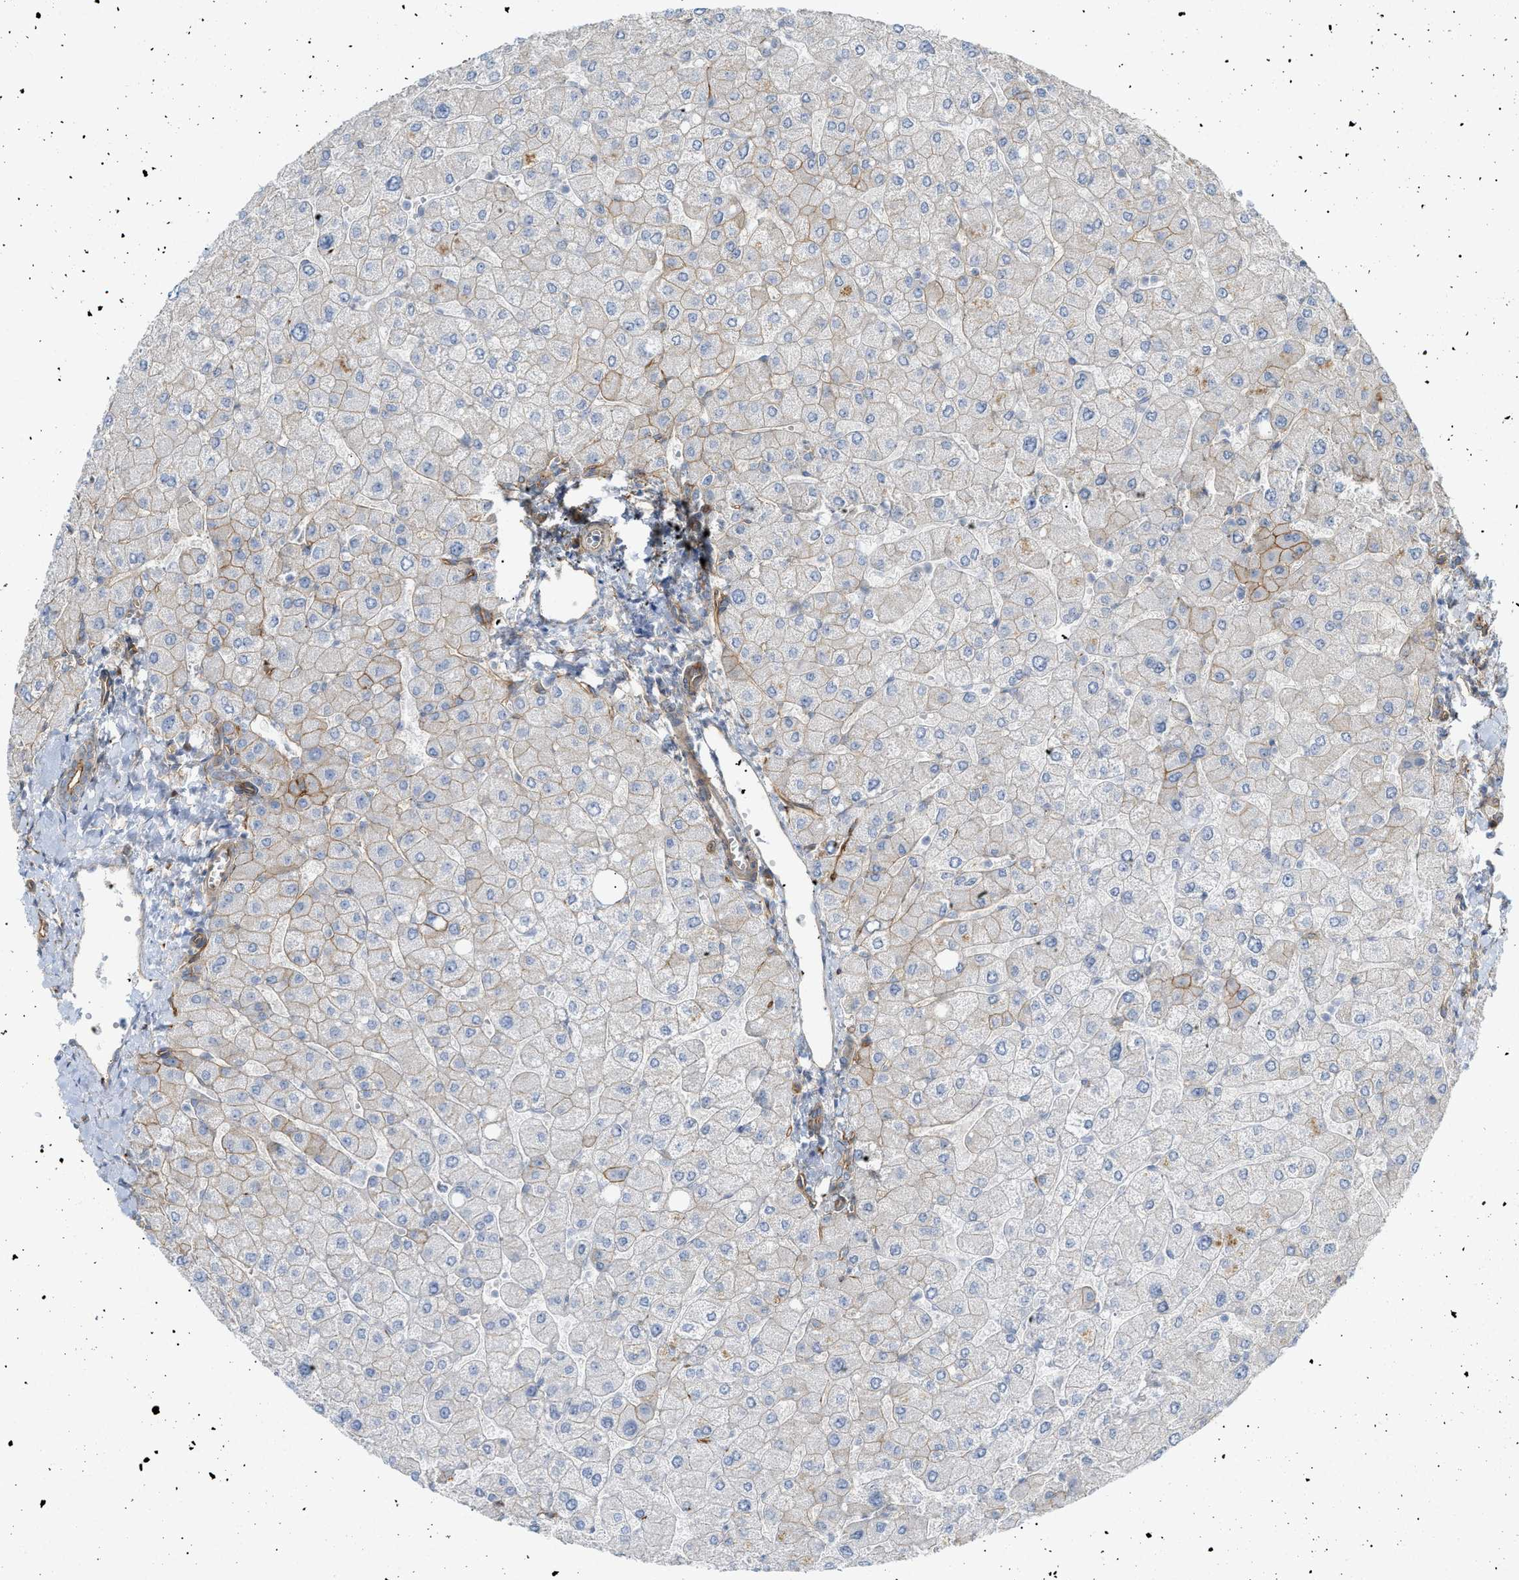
{"staining": {"intensity": "moderate", "quantity": "25%-75%", "location": "cytoplasmic/membranous"}, "tissue": "liver", "cell_type": "Cholangiocytes", "image_type": "normal", "snomed": [{"axis": "morphology", "description": "Normal tissue, NOS"}, {"axis": "topography", "description": "Liver"}], "caption": "Brown immunohistochemical staining in benign human liver exhibits moderate cytoplasmic/membranous positivity in approximately 25%-75% of cholangiocytes.", "gene": "ZFHX2", "patient": {"sex": "male", "age": 55}}